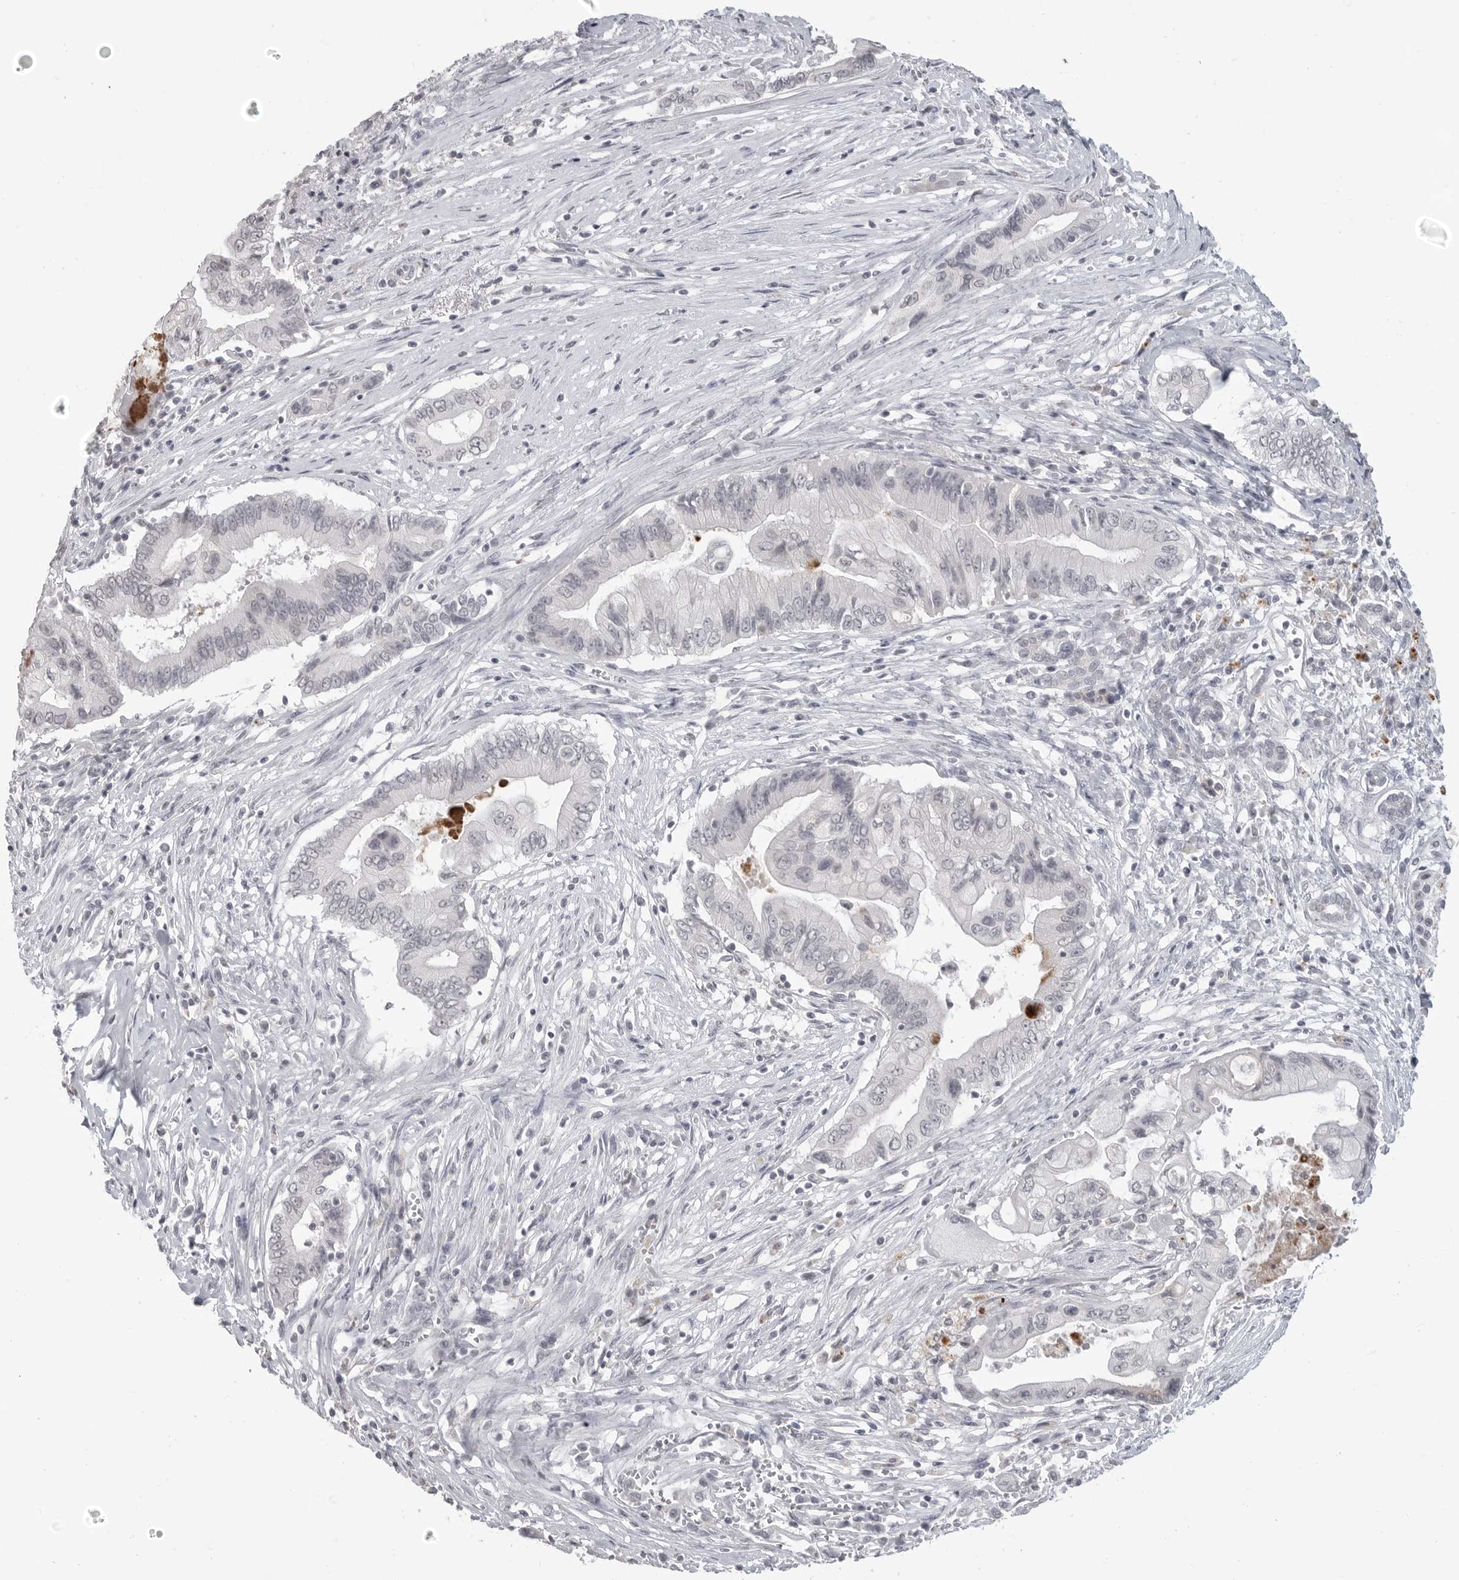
{"staining": {"intensity": "strong", "quantity": "<25%", "location": "cytoplasmic/membranous"}, "tissue": "pancreatic cancer", "cell_type": "Tumor cells", "image_type": "cancer", "snomed": [{"axis": "morphology", "description": "Adenocarcinoma, NOS"}, {"axis": "topography", "description": "Pancreas"}], "caption": "The image shows immunohistochemical staining of pancreatic adenocarcinoma. There is strong cytoplasmic/membranous positivity is identified in approximately <25% of tumor cells. (DAB IHC, brown staining for protein, blue staining for nuclei).", "gene": "PRSS1", "patient": {"sex": "male", "age": 78}}